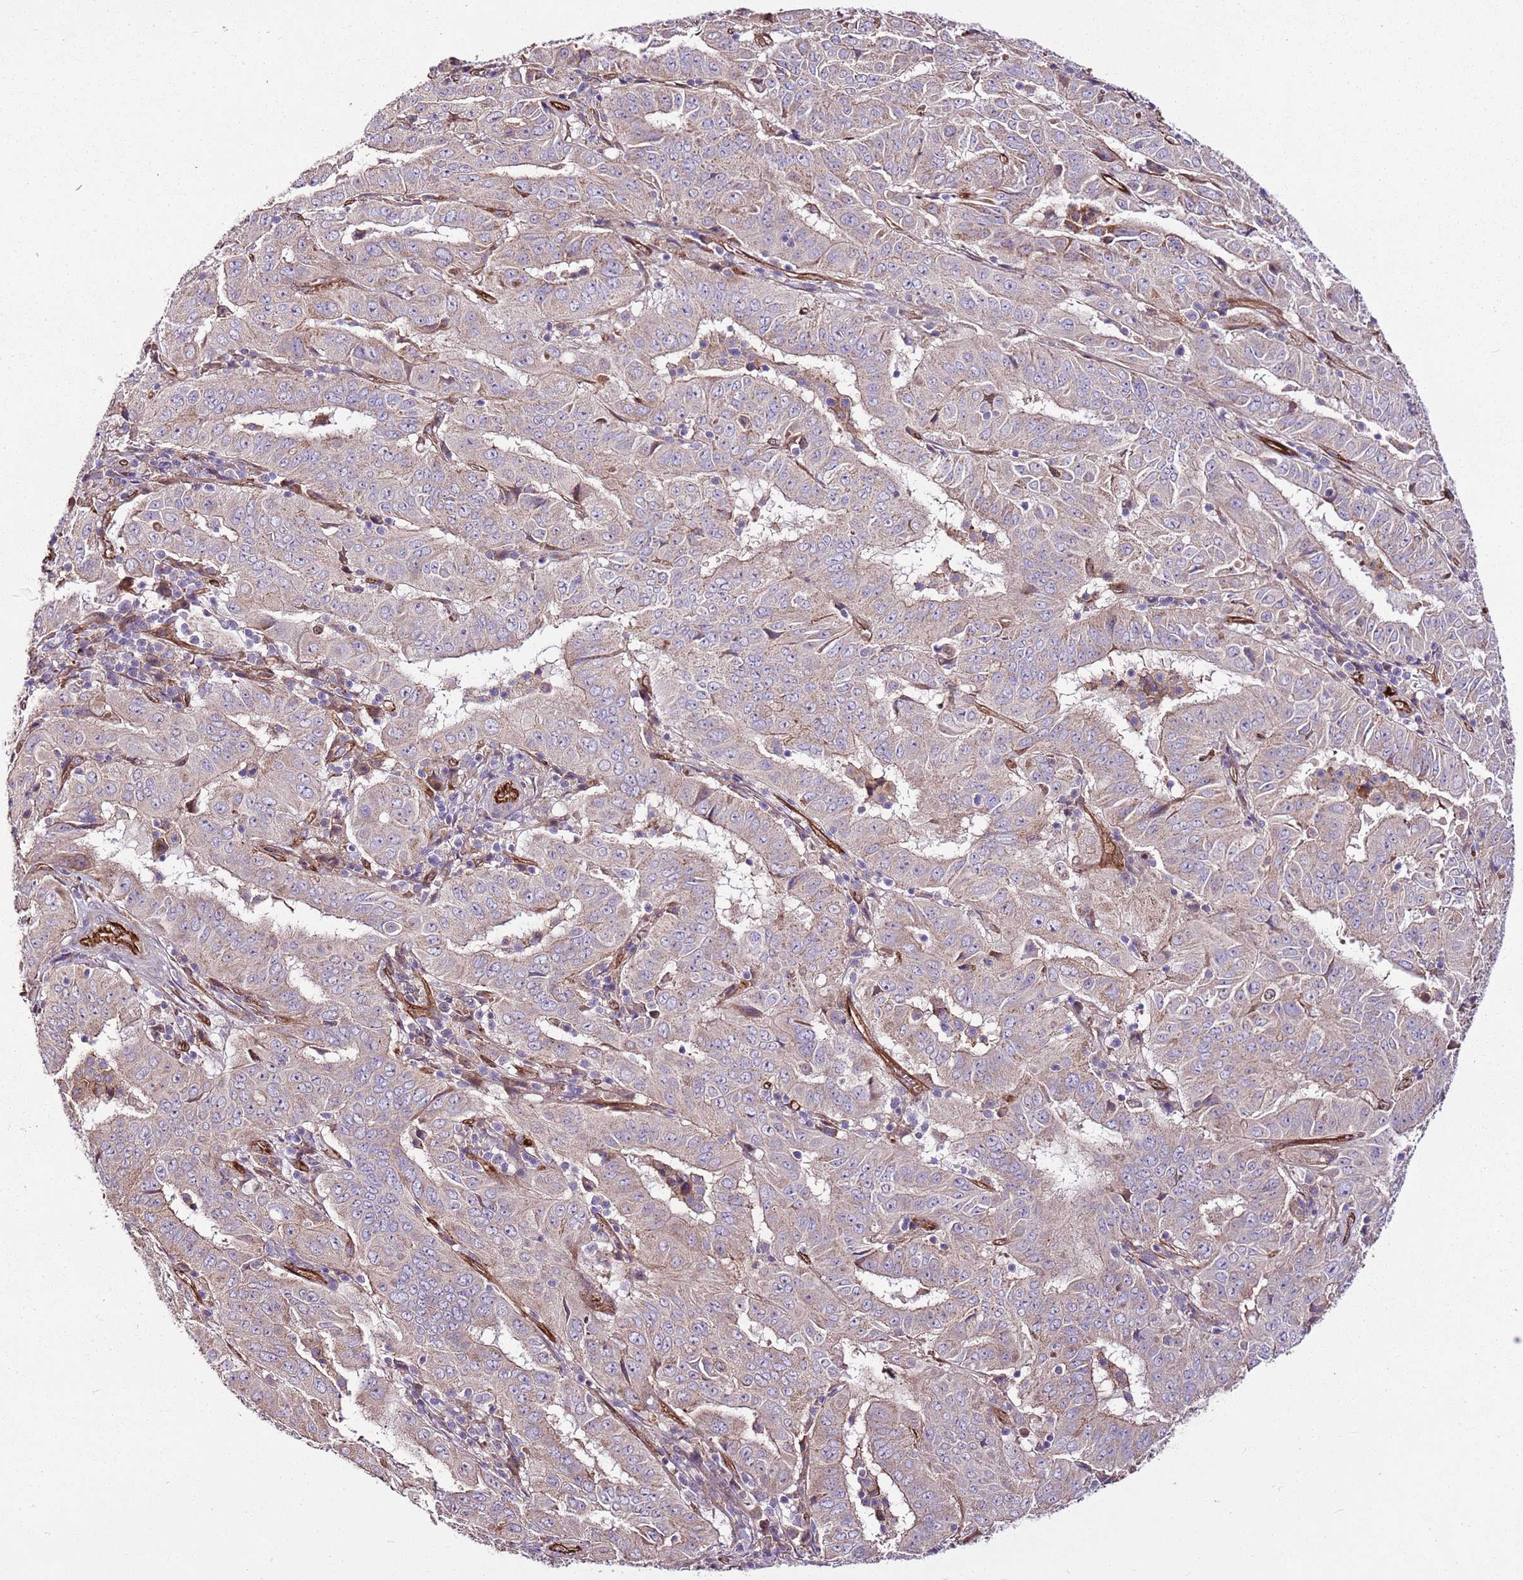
{"staining": {"intensity": "weak", "quantity": "<25%", "location": "cytoplasmic/membranous"}, "tissue": "pancreatic cancer", "cell_type": "Tumor cells", "image_type": "cancer", "snomed": [{"axis": "morphology", "description": "Adenocarcinoma, NOS"}, {"axis": "topography", "description": "Pancreas"}], "caption": "A high-resolution histopathology image shows immunohistochemistry (IHC) staining of adenocarcinoma (pancreatic), which shows no significant expression in tumor cells.", "gene": "ZNF827", "patient": {"sex": "male", "age": 63}}